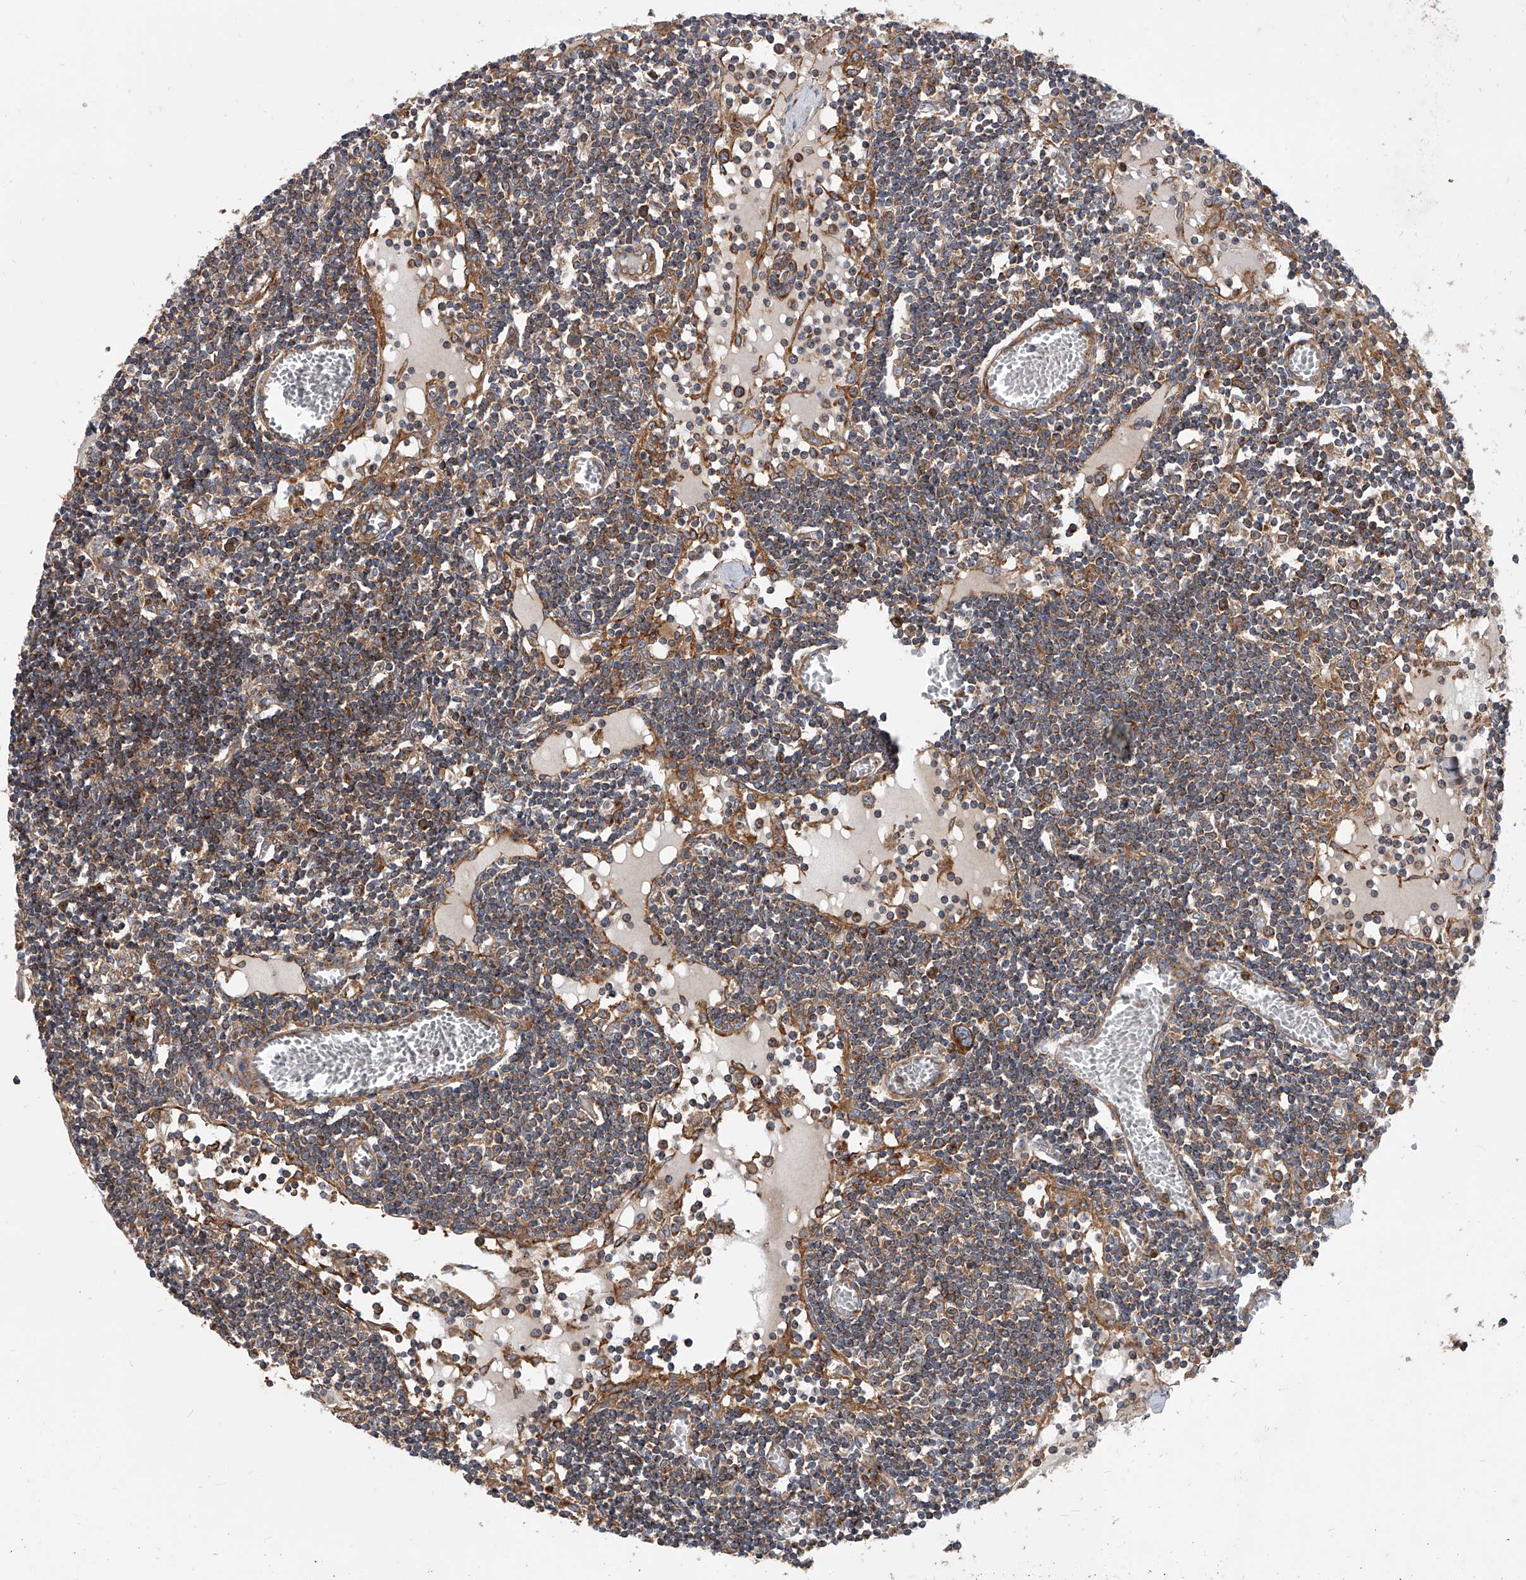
{"staining": {"intensity": "strong", "quantity": "25%-75%", "location": "cytoplasmic/membranous"}, "tissue": "lymph node", "cell_type": "Non-germinal center cells", "image_type": "normal", "snomed": [{"axis": "morphology", "description": "Normal tissue, NOS"}, {"axis": "topography", "description": "Lymph node"}], "caption": "Lymph node stained with a brown dye exhibits strong cytoplasmic/membranous positive staining in about 25%-75% of non-germinal center cells.", "gene": "CFAP410", "patient": {"sex": "female", "age": 11}}